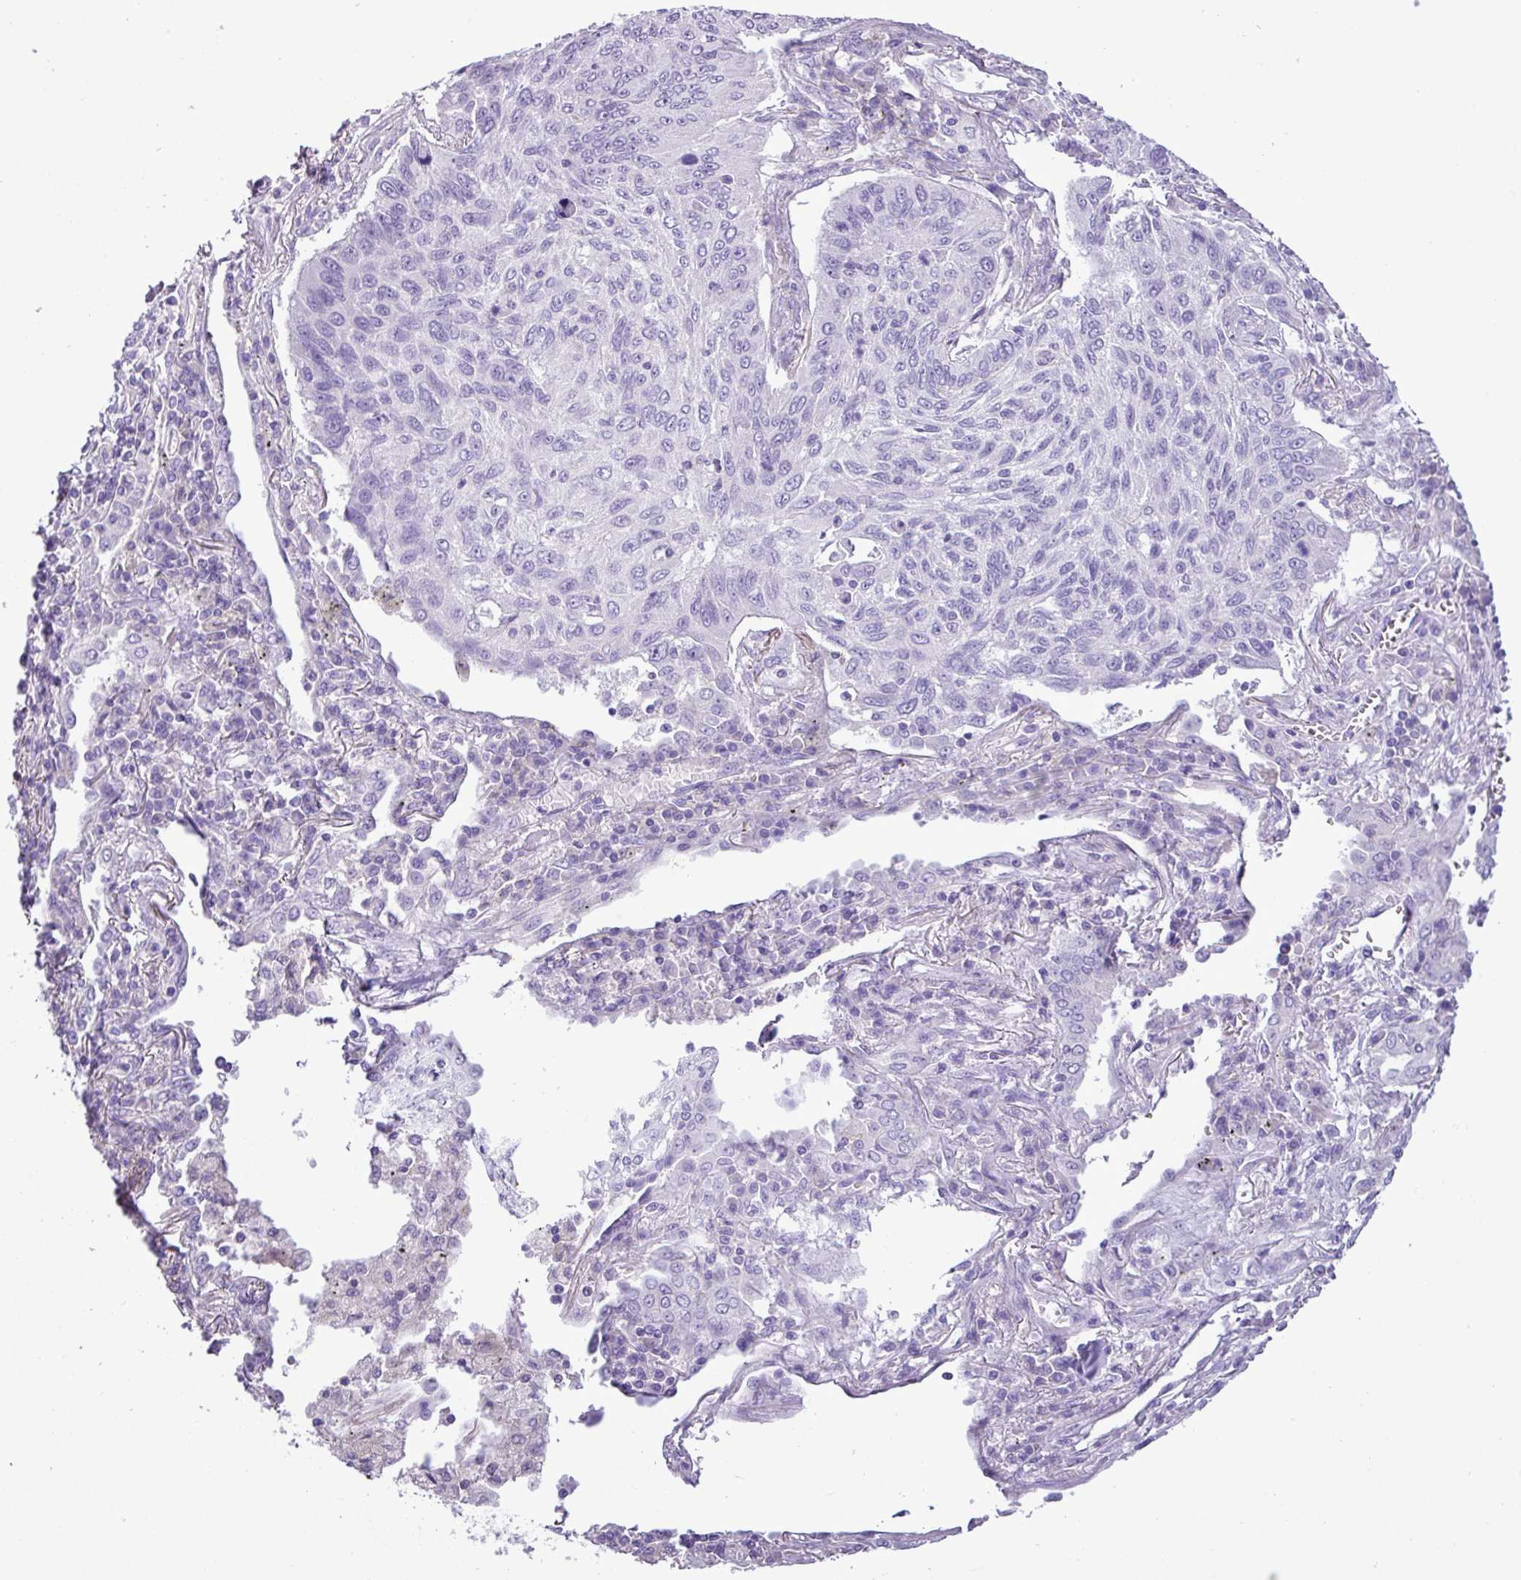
{"staining": {"intensity": "negative", "quantity": "none", "location": "none"}, "tissue": "lung cancer", "cell_type": "Tumor cells", "image_type": "cancer", "snomed": [{"axis": "morphology", "description": "Squamous cell carcinoma, NOS"}, {"axis": "topography", "description": "Lung"}], "caption": "Protein analysis of lung squamous cell carcinoma displays no significant expression in tumor cells.", "gene": "ZNF334", "patient": {"sex": "female", "age": 66}}